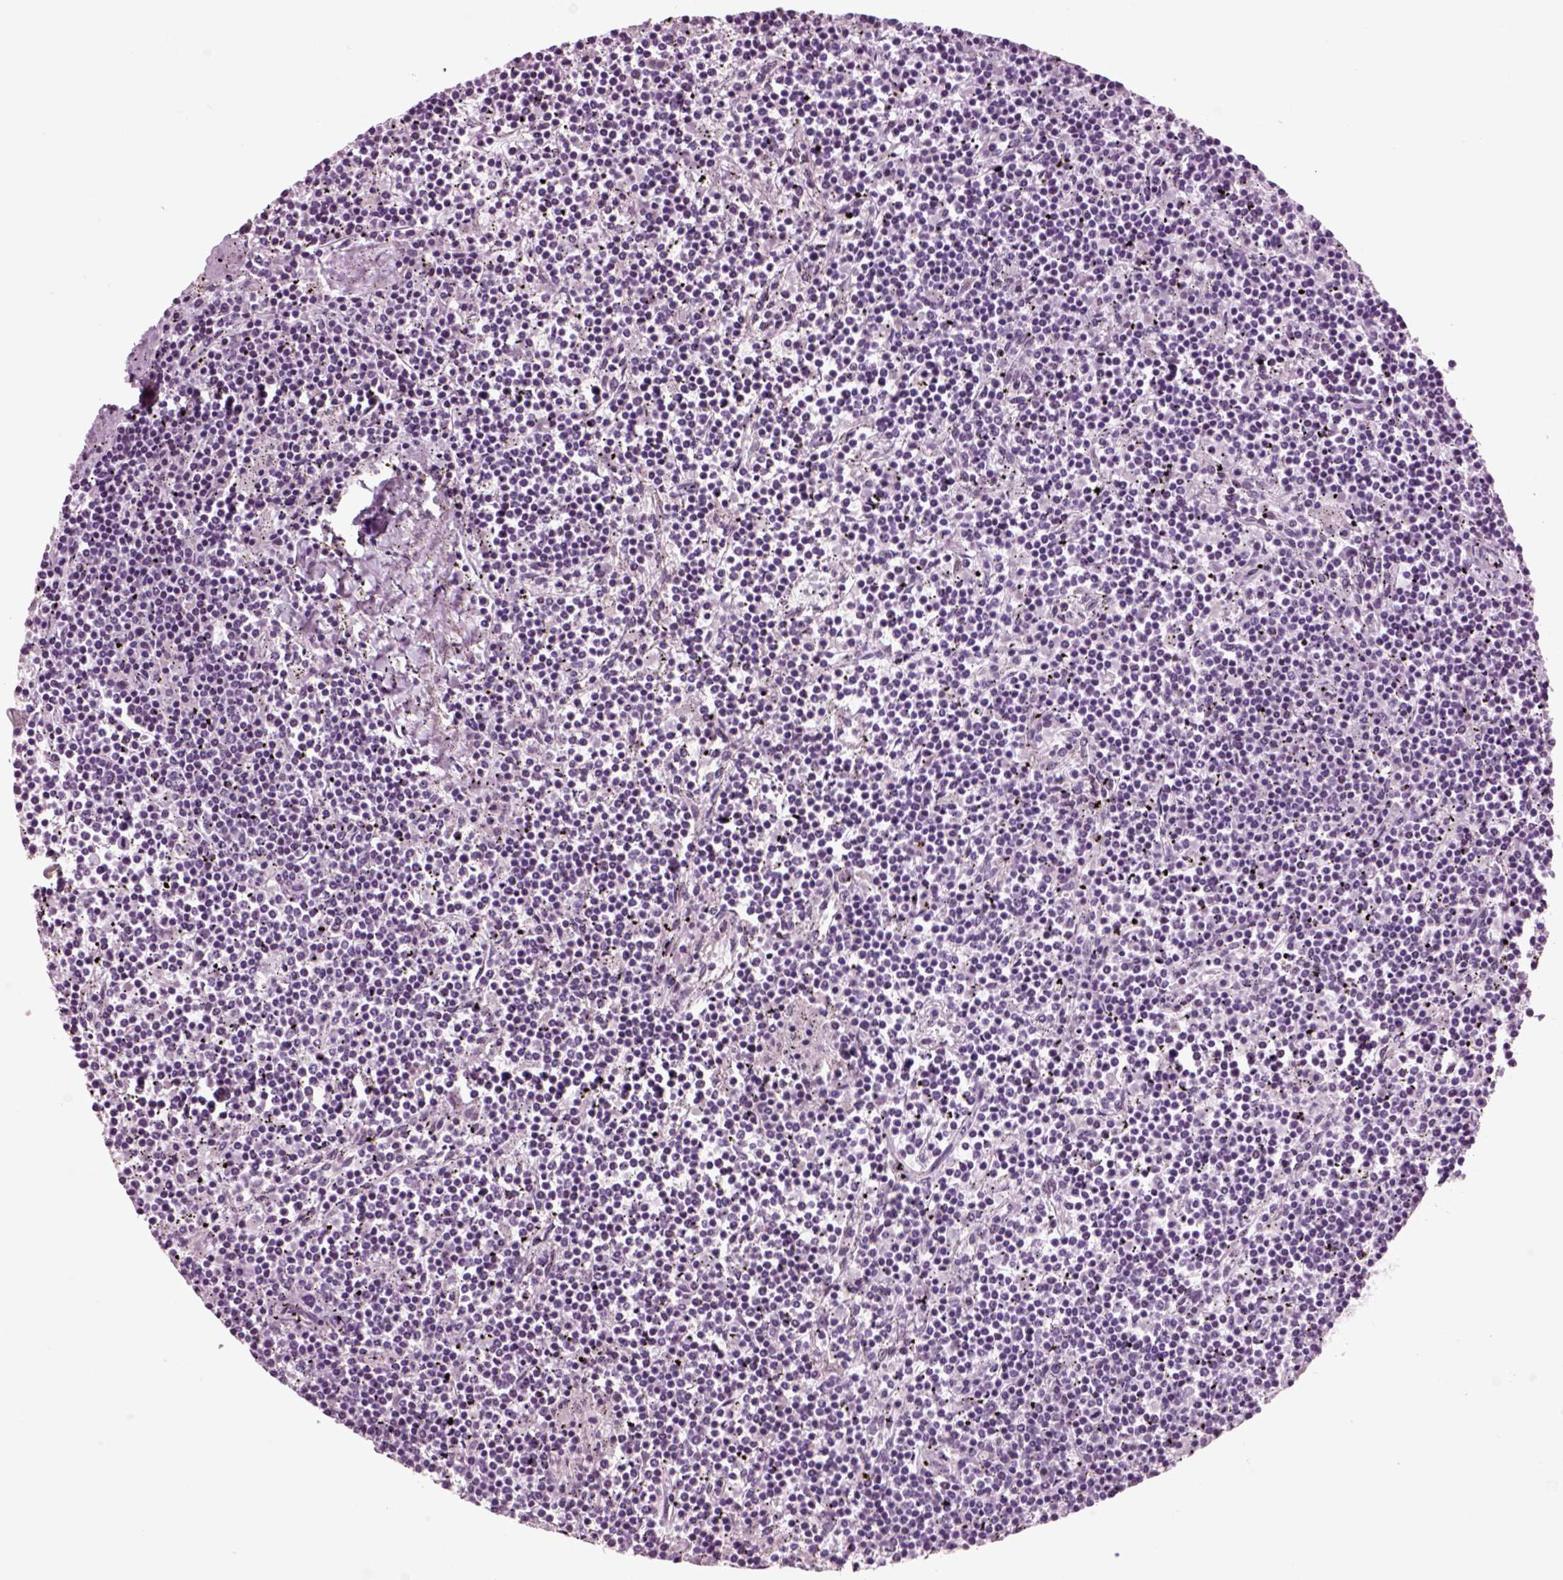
{"staining": {"intensity": "negative", "quantity": "none", "location": "none"}, "tissue": "lymphoma", "cell_type": "Tumor cells", "image_type": "cancer", "snomed": [{"axis": "morphology", "description": "Malignant lymphoma, non-Hodgkin's type, Low grade"}, {"axis": "topography", "description": "Spleen"}], "caption": "Protein analysis of malignant lymphoma, non-Hodgkin's type (low-grade) reveals no significant expression in tumor cells.", "gene": "CHGB", "patient": {"sex": "female", "age": 19}}